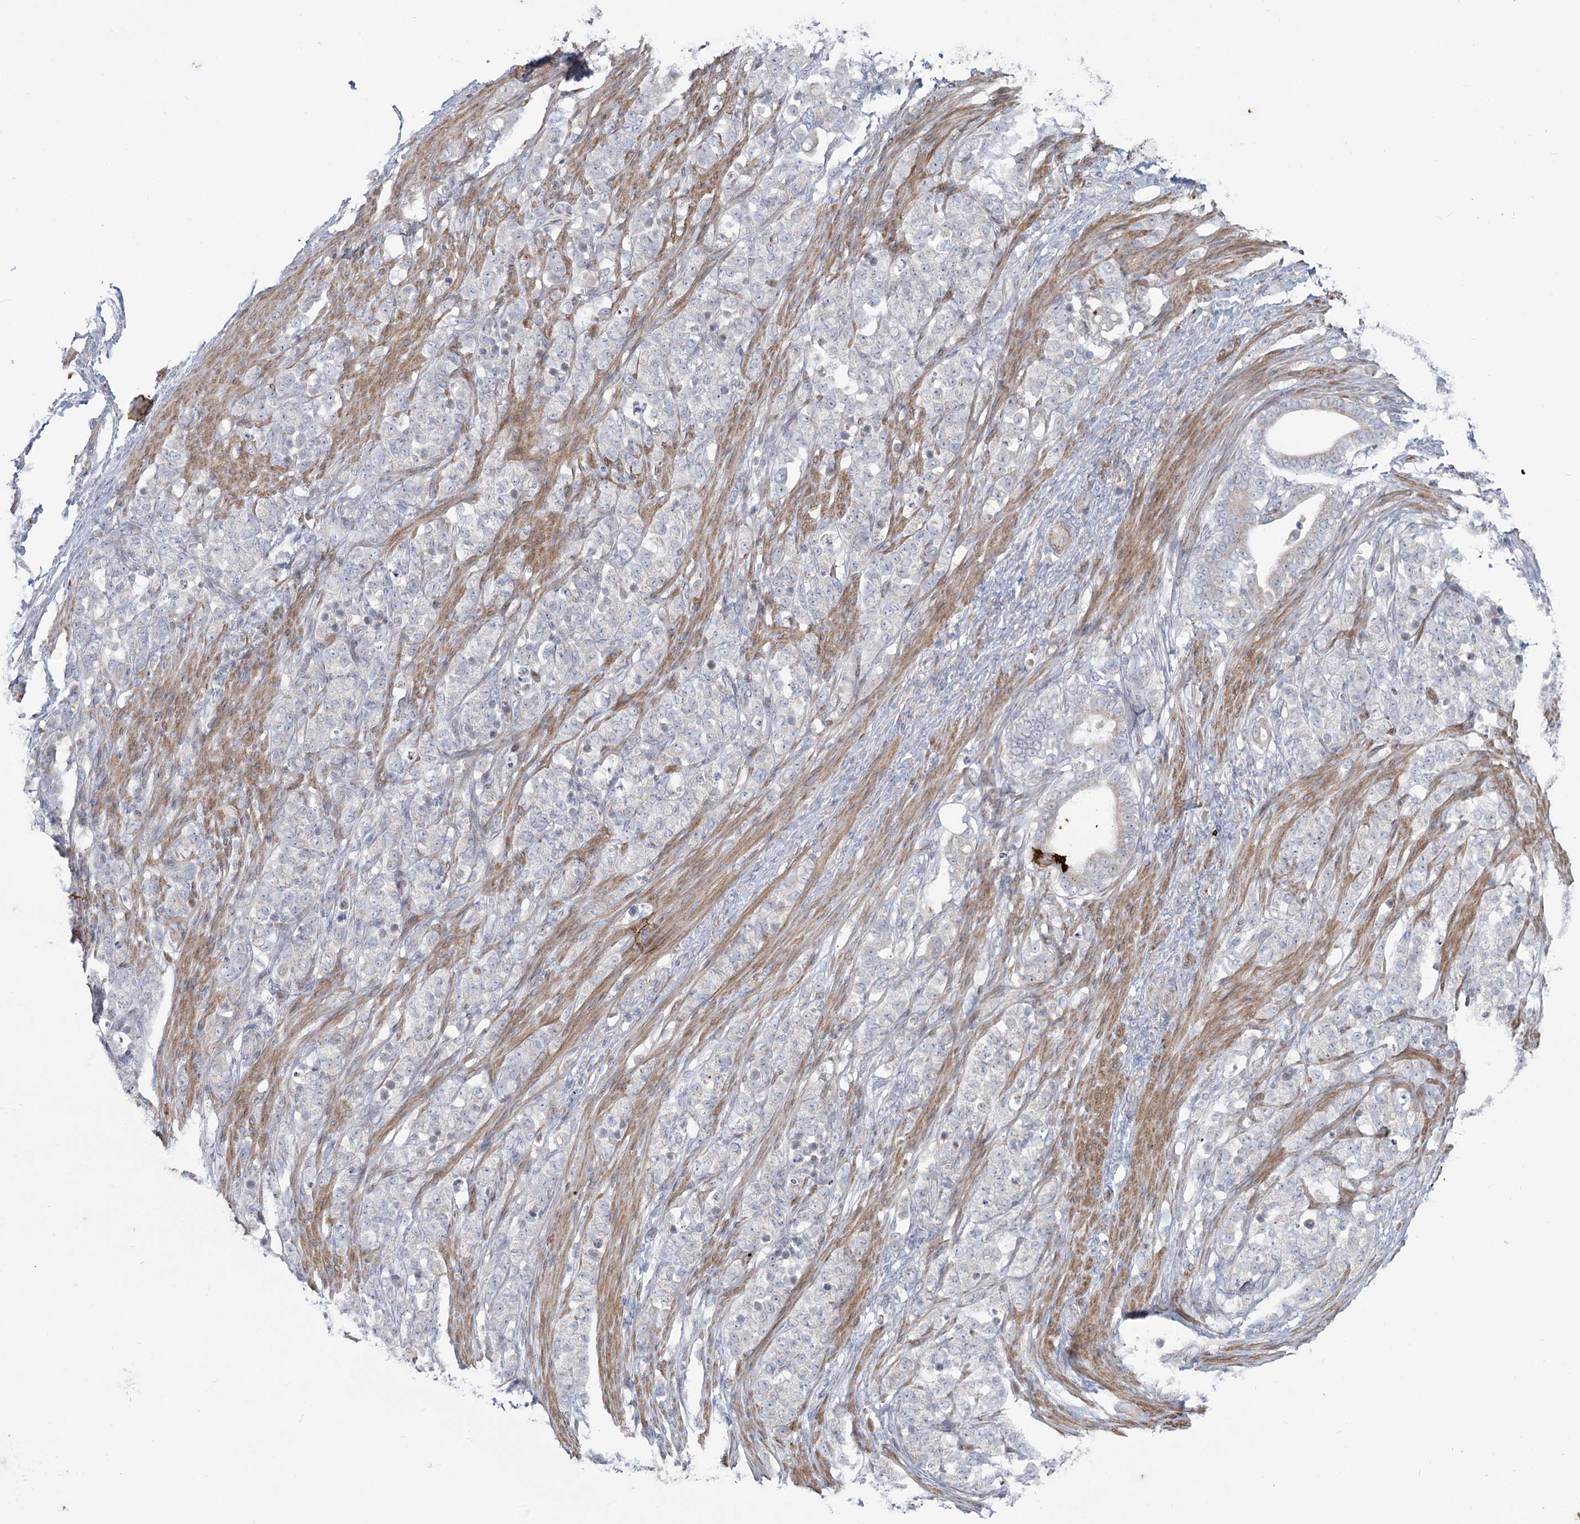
{"staining": {"intensity": "negative", "quantity": "none", "location": "none"}, "tissue": "stomach cancer", "cell_type": "Tumor cells", "image_type": "cancer", "snomed": [{"axis": "morphology", "description": "Adenocarcinoma, NOS"}, {"axis": "topography", "description": "Stomach"}], "caption": "A photomicrograph of human stomach cancer is negative for staining in tumor cells. (Stains: DAB (3,3'-diaminobenzidine) immunohistochemistry (IHC) with hematoxylin counter stain, Microscopy: brightfield microscopy at high magnification).", "gene": "MTG1", "patient": {"sex": "female", "age": 79}}